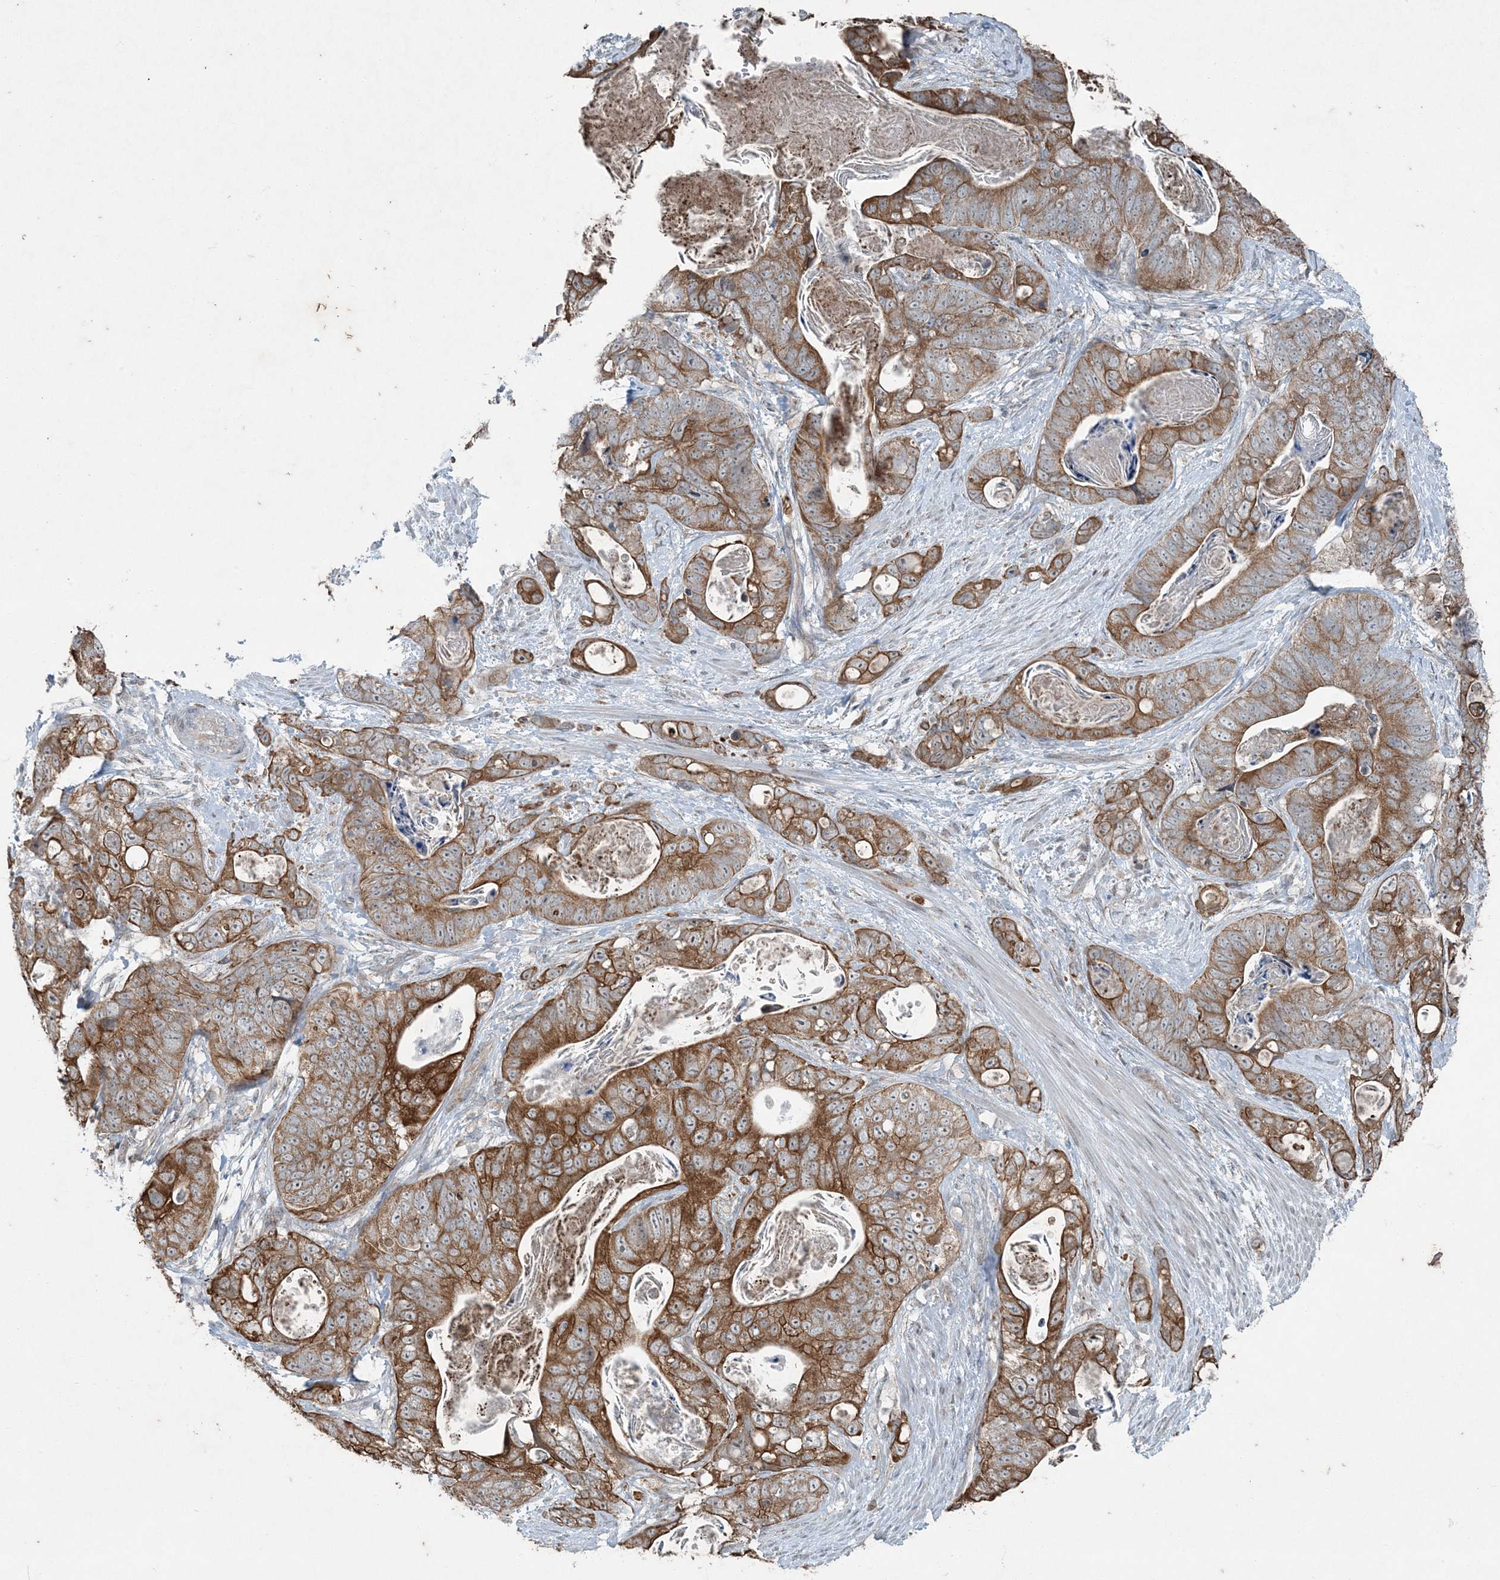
{"staining": {"intensity": "moderate", "quantity": ">75%", "location": "cytoplasmic/membranous"}, "tissue": "stomach cancer", "cell_type": "Tumor cells", "image_type": "cancer", "snomed": [{"axis": "morphology", "description": "Normal tissue, NOS"}, {"axis": "morphology", "description": "Adenocarcinoma, NOS"}, {"axis": "topography", "description": "Stomach"}], "caption": "Protein analysis of stomach cancer (adenocarcinoma) tissue demonstrates moderate cytoplasmic/membranous staining in about >75% of tumor cells. Immunohistochemistry (ihc) stains the protein of interest in brown and the nuclei are stained blue.", "gene": "PC", "patient": {"sex": "female", "age": 89}}